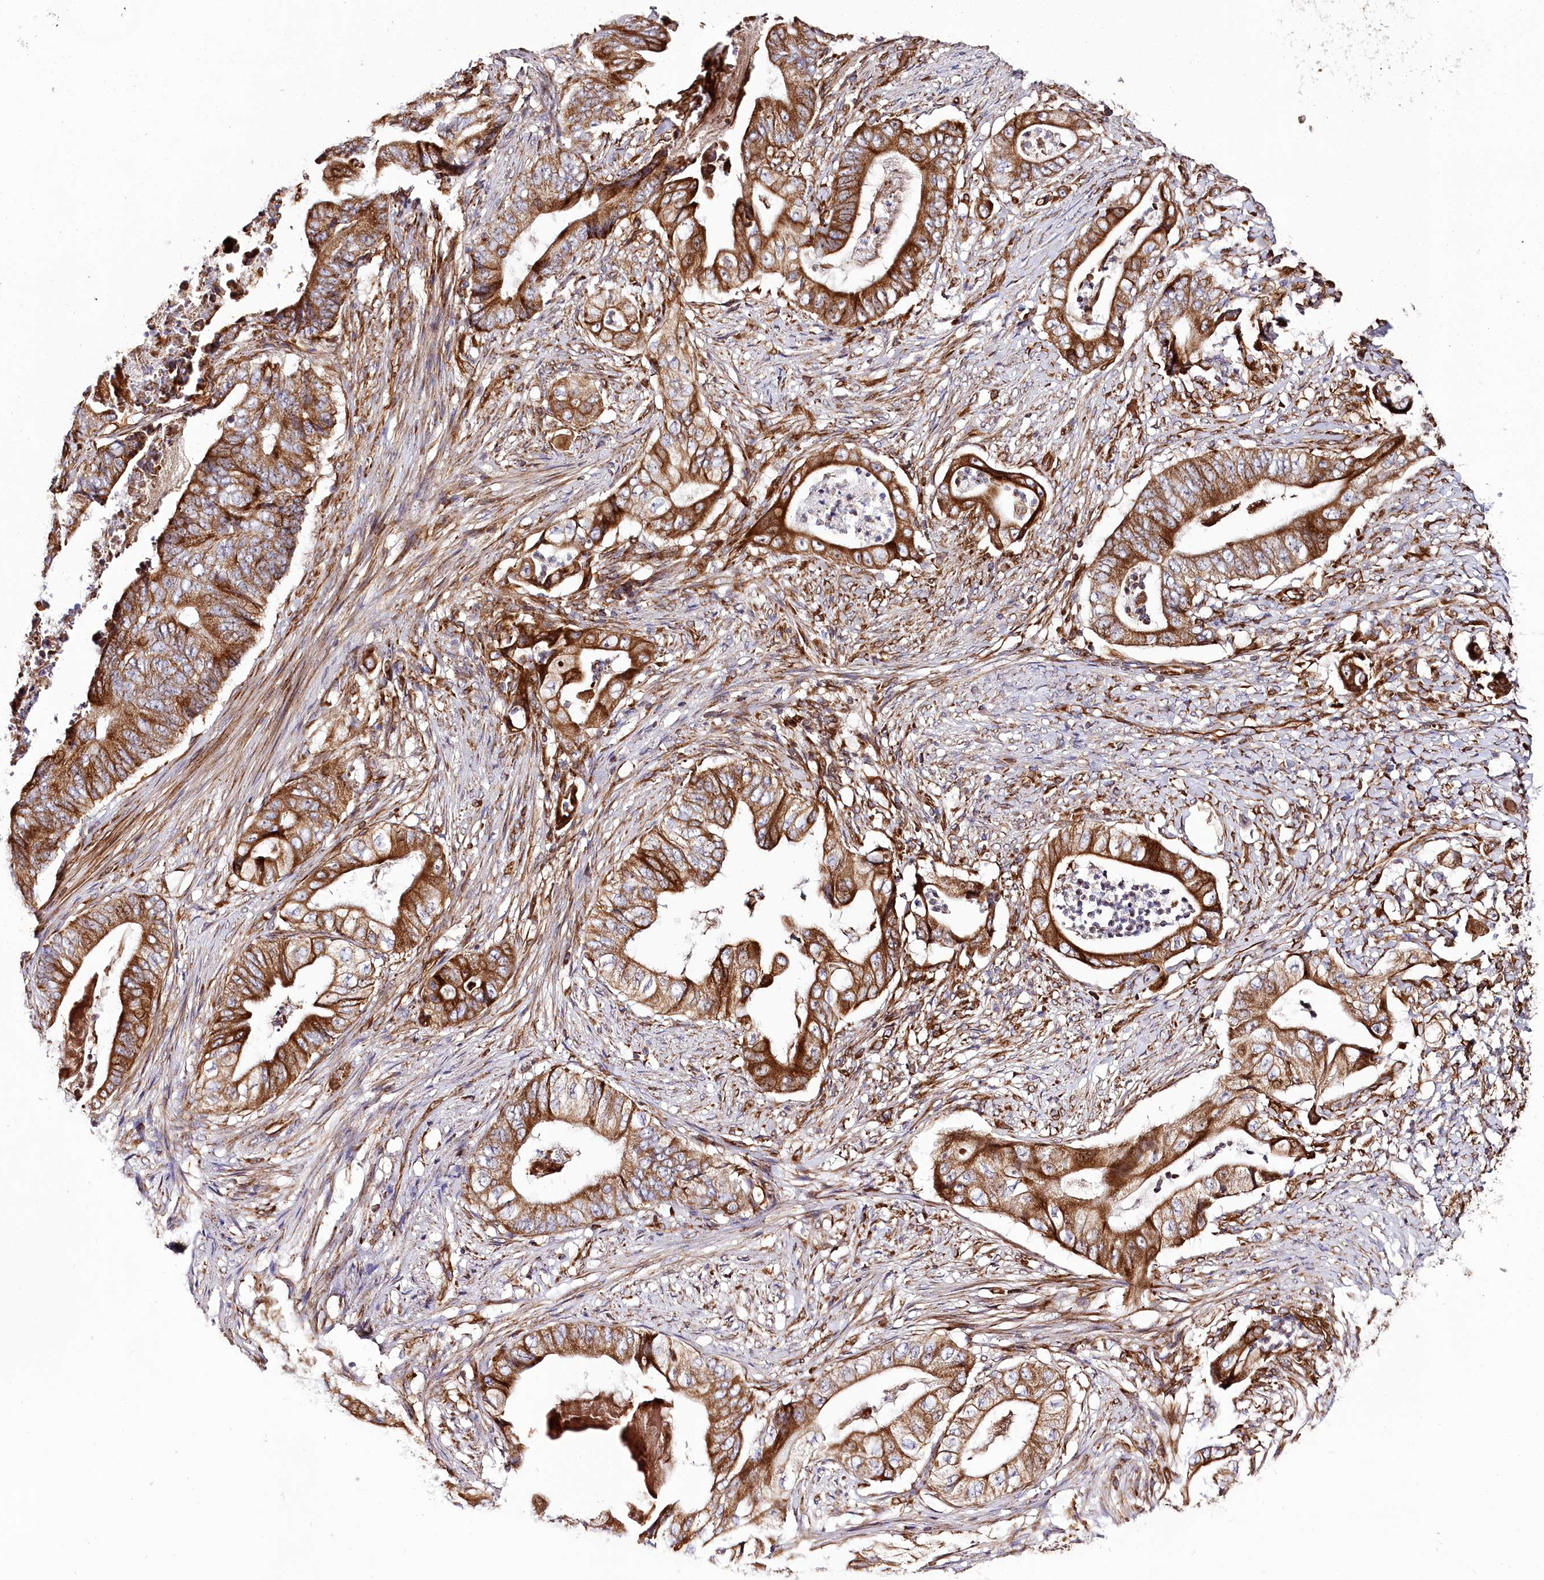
{"staining": {"intensity": "strong", "quantity": ">75%", "location": "cytoplasmic/membranous"}, "tissue": "stomach cancer", "cell_type": "Tumor cells", "image_type": "cancer", "snomed": [{"axis": "morphology", "description": "Adenocarcinoma, NOS"}, {"axis": "topography", "description": "Stomach"}], "caption": "Immunohistochemistry staining of adenocarcinoma (stomach), which exhibits high levels of strong cytoplasmic/membranous positivity in approximately >75% of tumor cells indicating strong cytoplasmic/membranous protein staining. The staining was performed using DAB (brown) for protein detection and nuclei were counterstained in hematoxylin (blue).", "gene": "THUMPD3", "patient": {"sex": "female", "age": 73}}